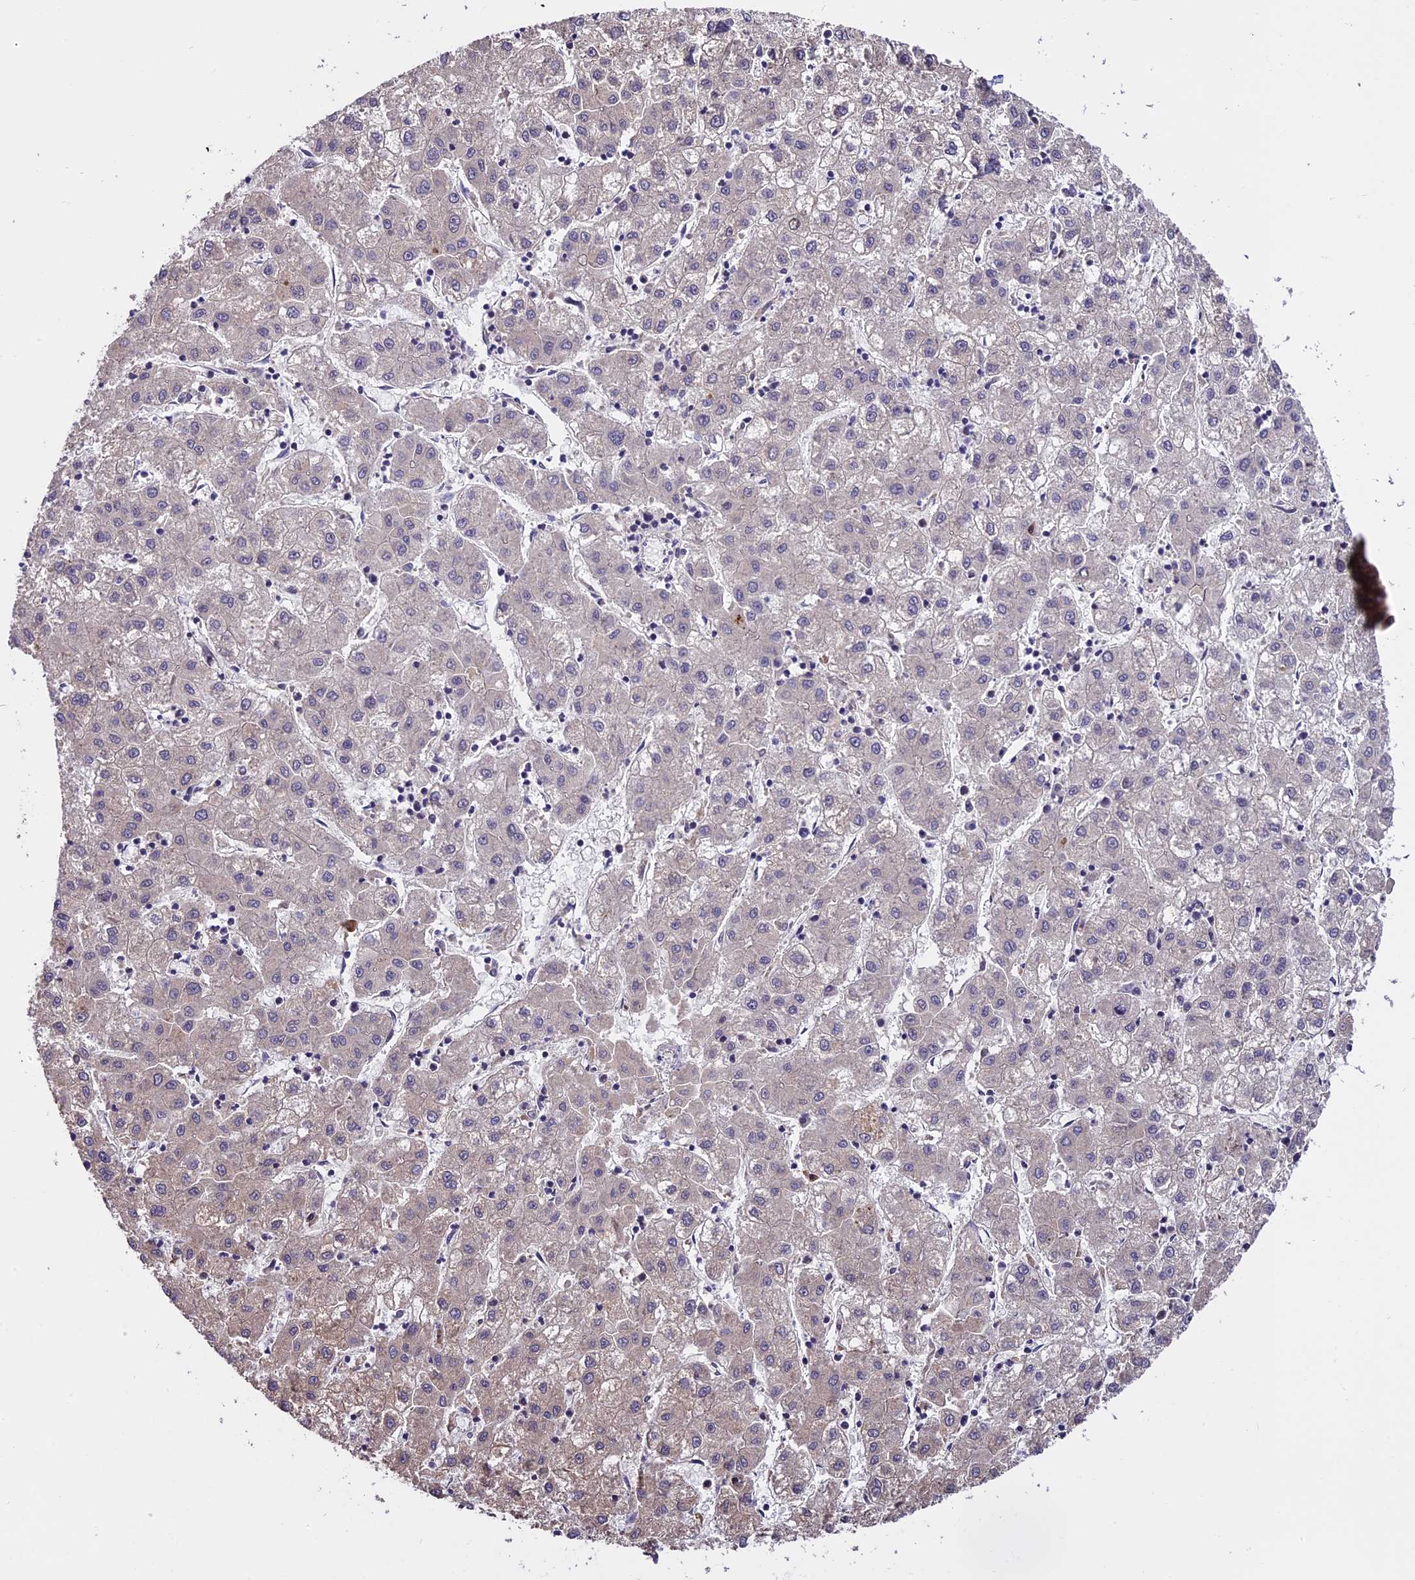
{"staining": {"intensity": "negative", "quantity": "none", "location": "none"}, "tissue": "liver cancer", "cell_type": "Tumor cells", "image_type": "cancer", "snomed": [{"axis": "morphology", "description": "Carcinoma, Hepatocellular, NOS"}, {"axis": "topography", "description": "Liver"}], "caption": "DAB (3,3'-diaminobenzidine) immunohistochemical staining of liver hepatocellular carcinoma displays no significant expression in tumor cells.", "gene": "ABCC10", "patient": {"sex": "male", "age": 72}}